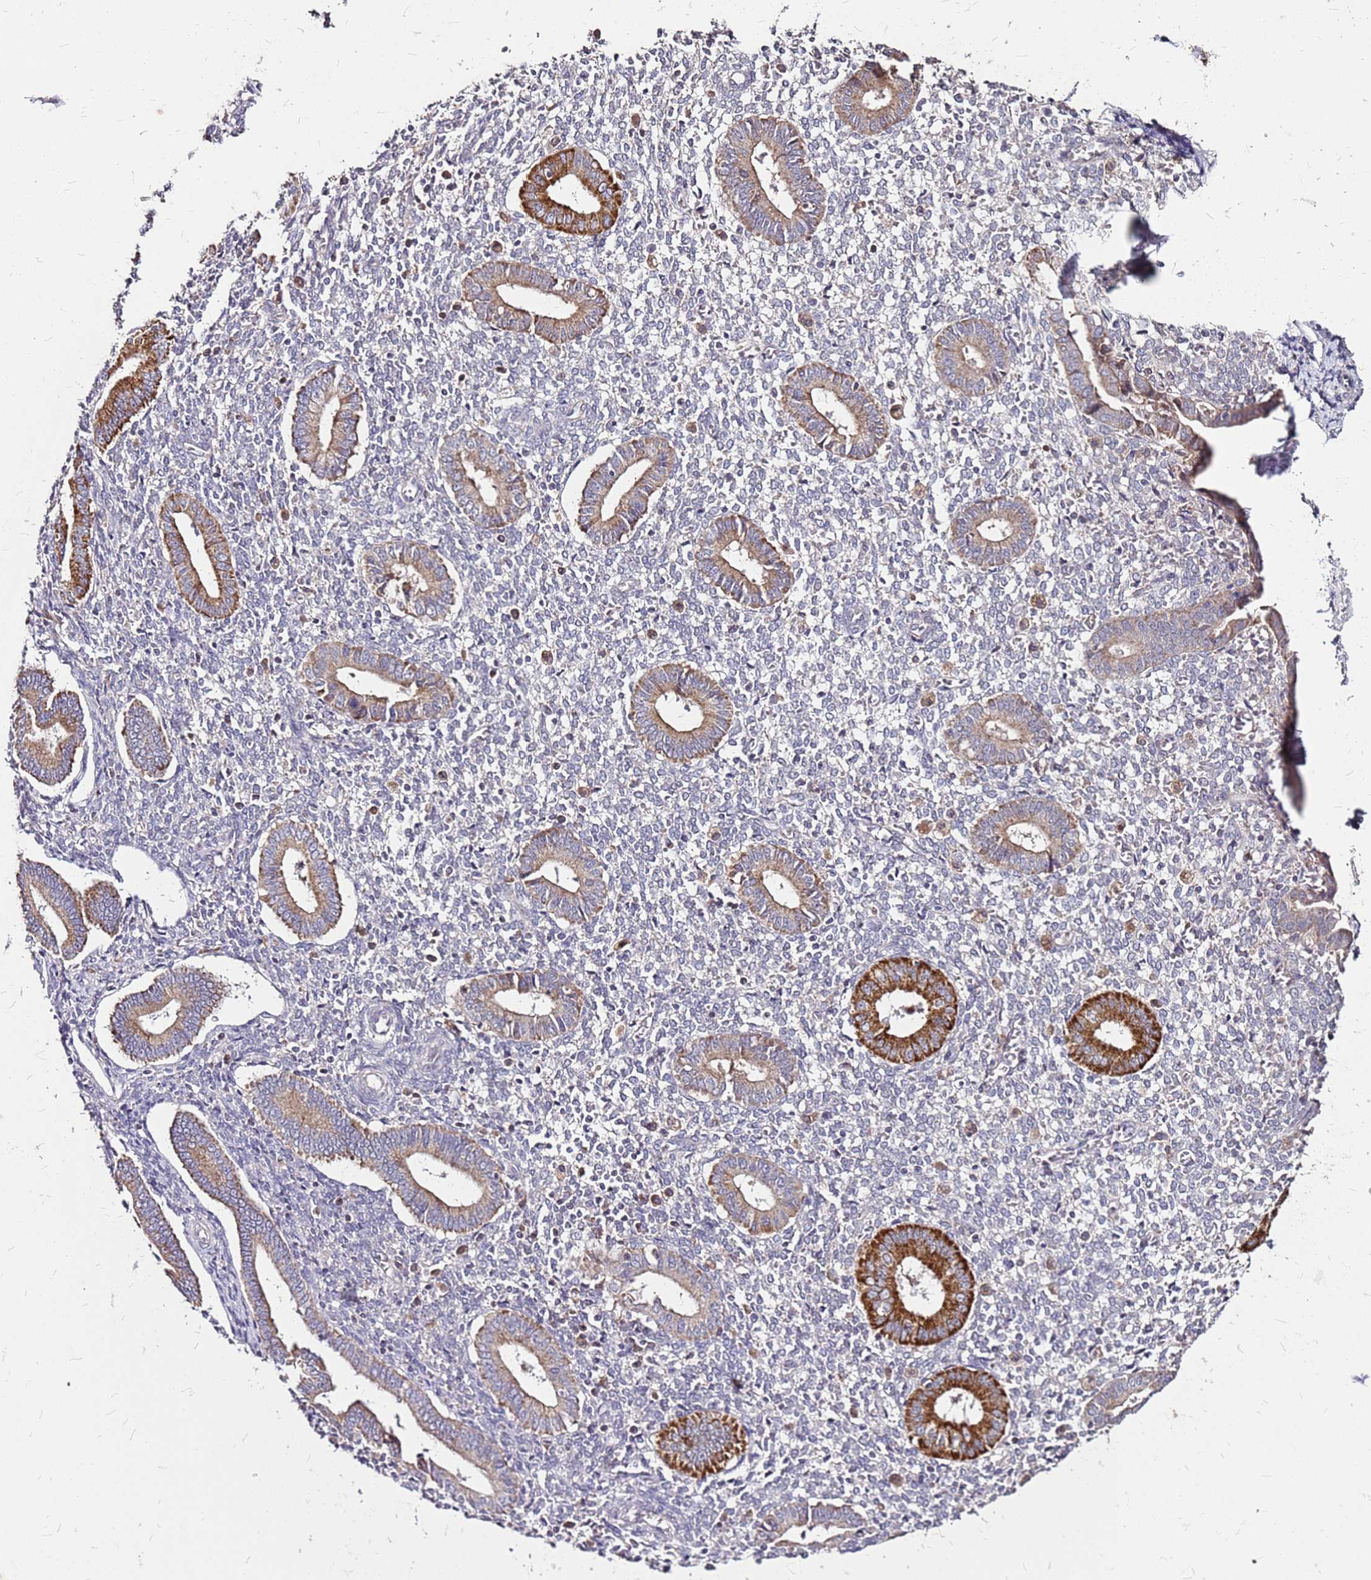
{"staining": {"intensity": "weak", "quantity": "<25%", "location": "cytoplasmic/membranous"}, "tissue": "endometrium", "cell_type": "Cells in endometrial stroma", "image_type": "normal", "snomed": [{"axis": "morphology", "description": "Normal tissue, NOS"}, {"axis": "topography", "description": "Endometrium"}], "caption": "IHC histopathology image of unremarkable endometrium: human endometrium stained with DAB (3,3'-diaminobenzidine) exhibits no significant protein positivity in cells in endometrial stroma.", "gene": "DCDC2C", "patient": {"sex": "female", "age": 44}}